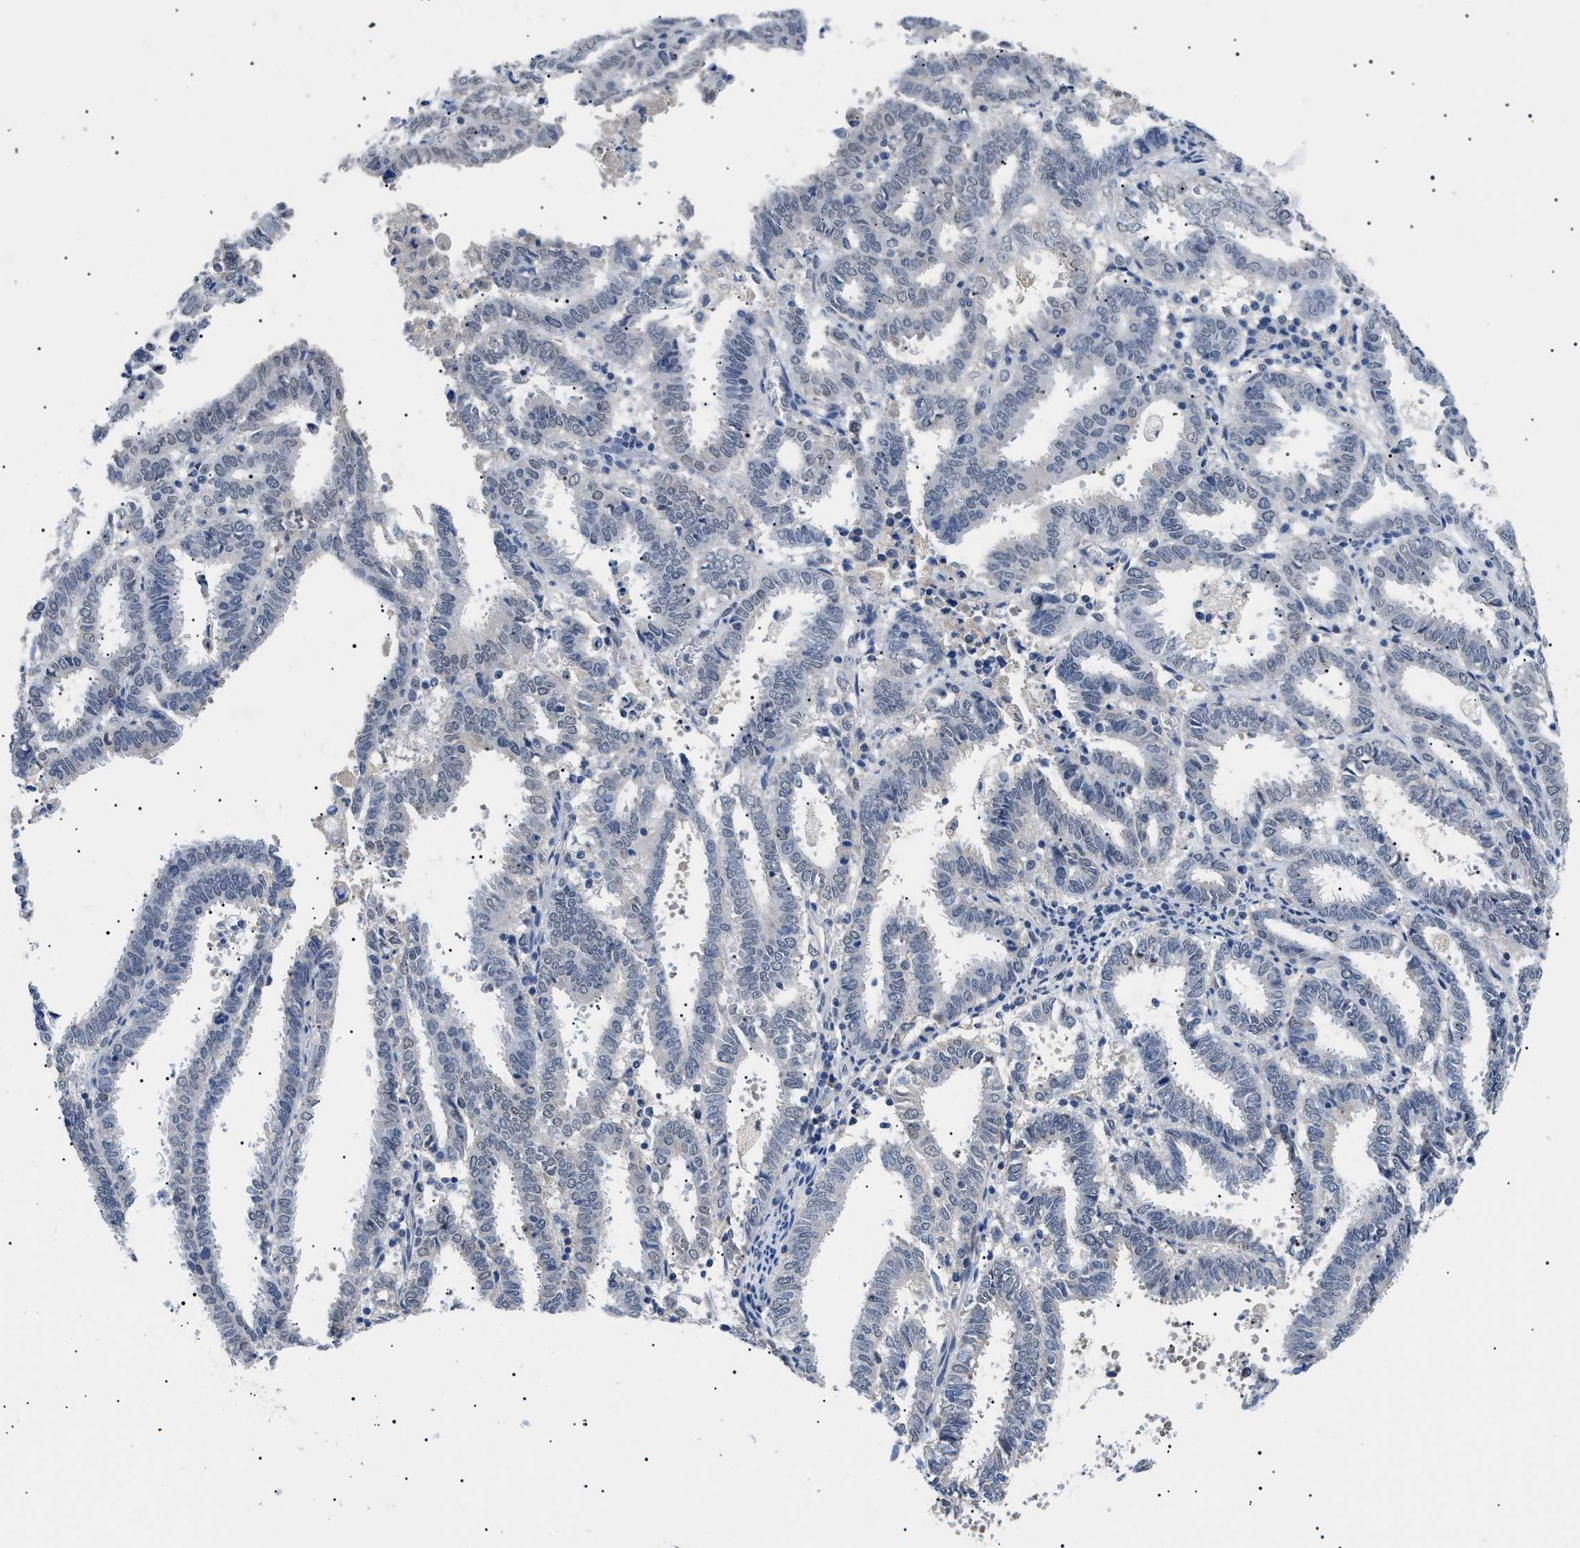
{"staining": {"intensity": "negative", "quantity": "none", "location": "none"}, "tissue": "endometrial cancer", "cell_type": "Tumor cells", "image_type": "cancer", "snomed": [{"axis": "morphology", "description": "Adenocarcinoma, NOS"}, {"axis": "topography", "description": "Uterus"}], "caption": "High power microscopy histopathology image of an immunohistochemistry (IHC) micrograph of adenocarcinoma (endometrial), revealing no significant staining in tumor cells.", "gene": "PRRT2", "patient": {"sex": "female", "age": 83}}